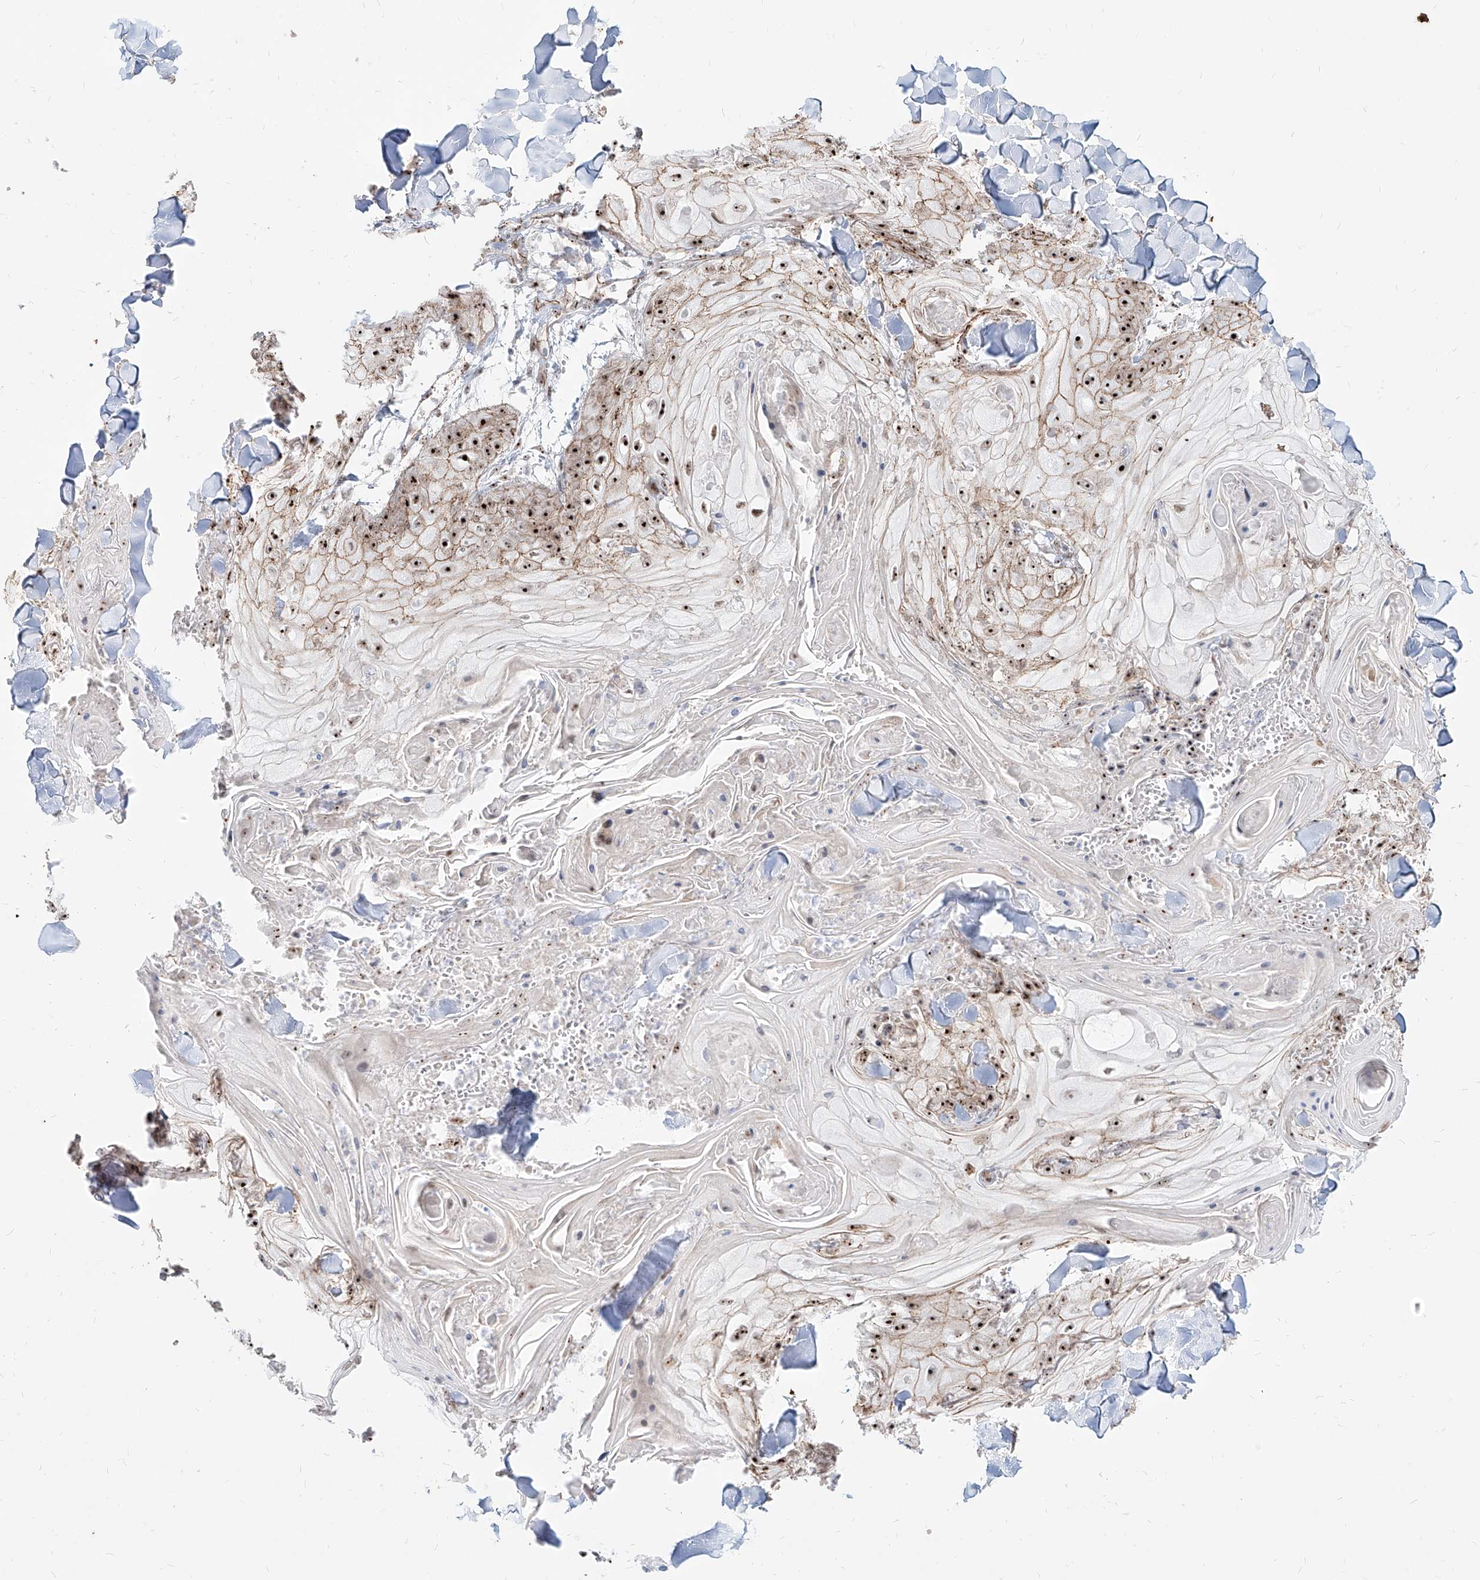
{"staining": {"intensity": "strong", "quantity": "25%-75%", "location": "nuclear"}, "tissue": "skin cancer", "cell_type": "Tumor cells", "image_type": "cancer", "snomed": [{"axis": "morphology", "description": "Squamous cell carcinoma, NOS"}, {"axis": "topography", "description": "Skin"}], "caption": "Squamous cell carcinoma (skin) was stained to show a protein in brown. There is high levels of strong nuclear expression in about 25%-75% of tumor cells.", "gene": "ZNF710", "patient": {"sex": "male", "age": 74}}